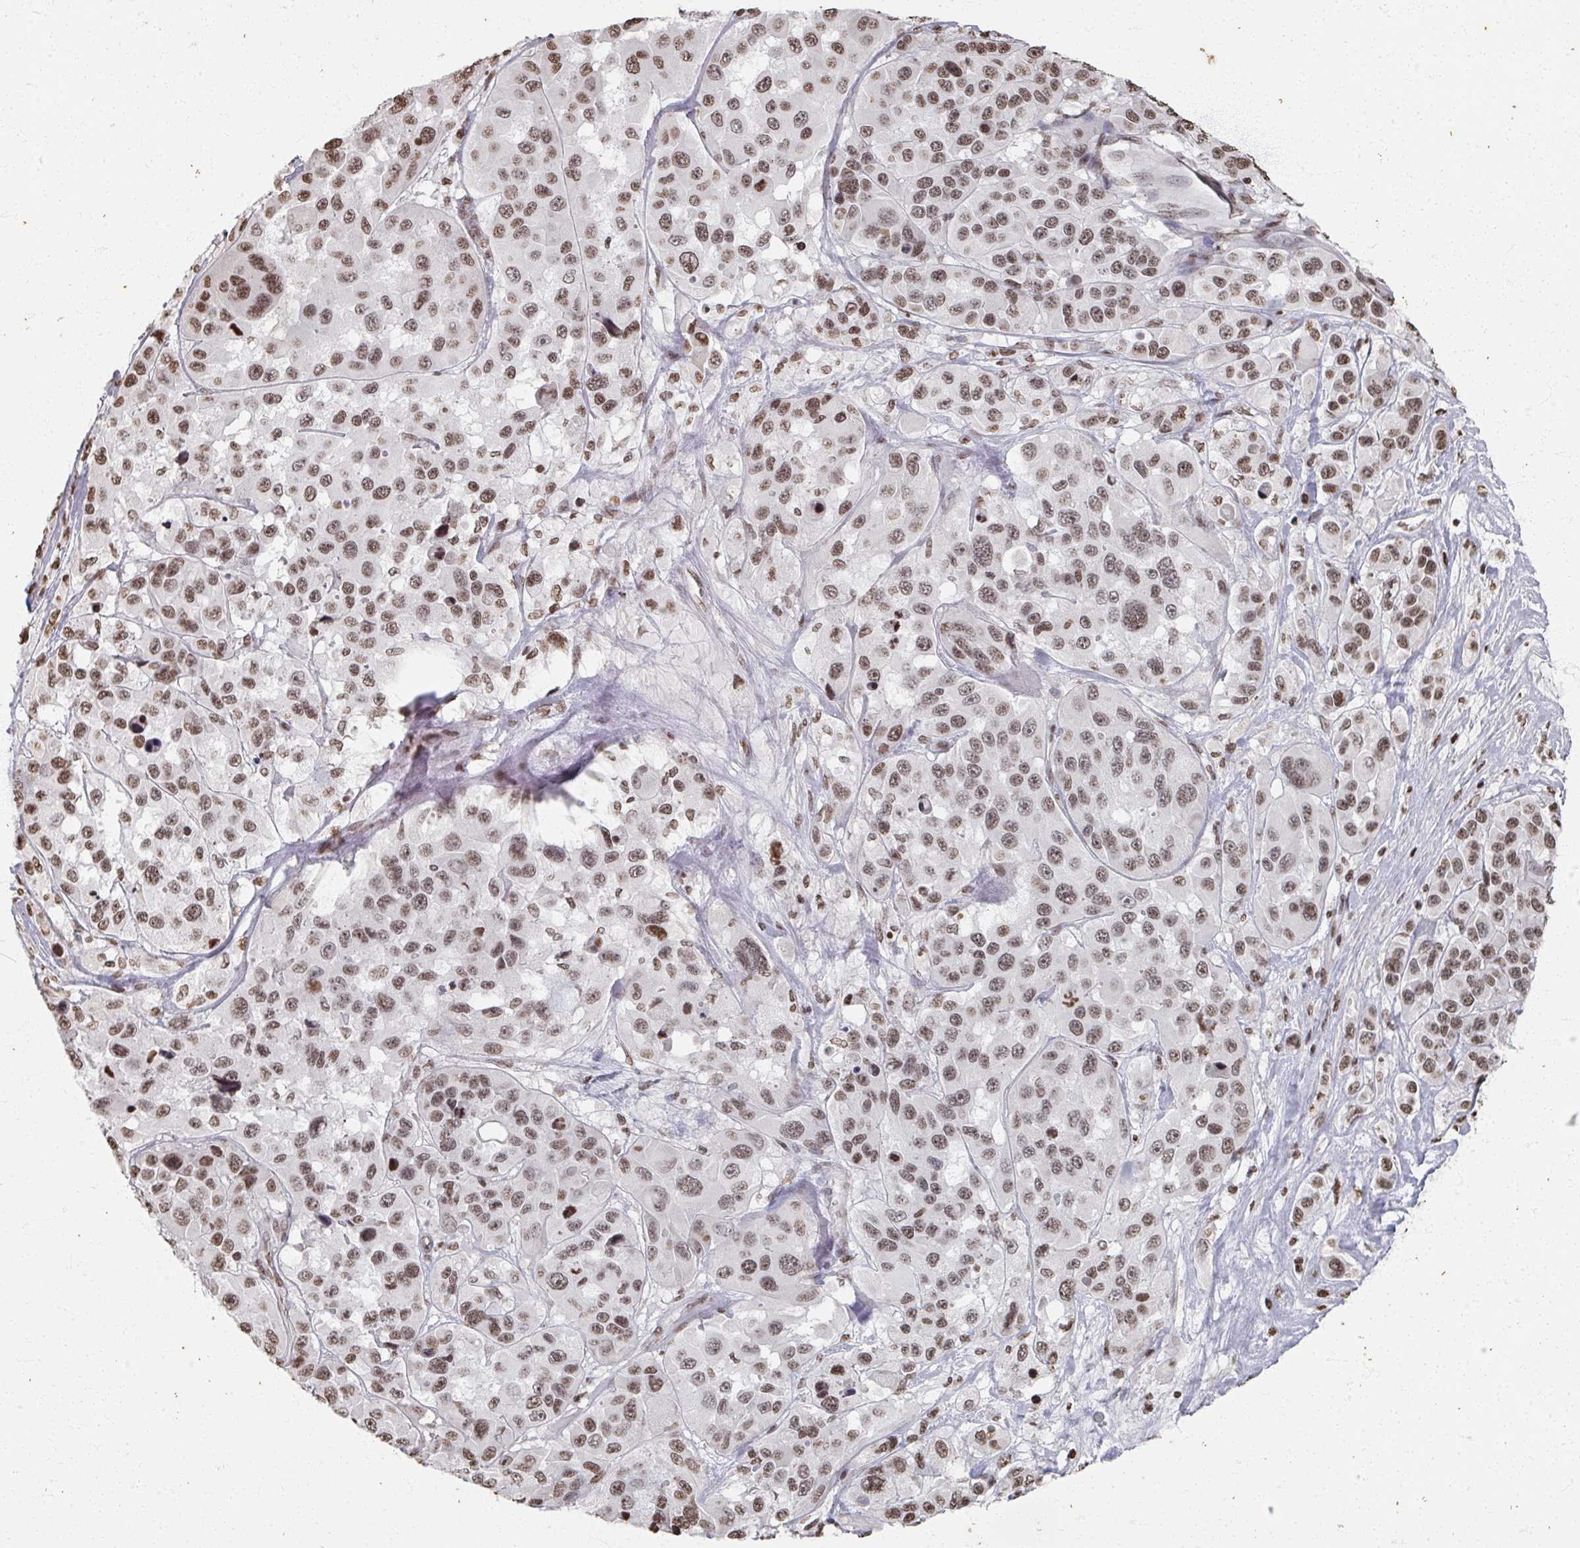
{"staining": {"intensity": "moderate", "quantity": ">75%", "location": "nuclear"}, "tissue": "melanoma", "cell_type": "Tumor cells", "image_type": "cancer", "snomed": [{"axis": "morphology", "description": "Malignant melanoma, Metastatic site"}, {"axis": "topography", "description": "Lymph node"}], "caption": "A high-resolution micrograph shows immunohistochemistry staining of melanoma, which exhibits moderate nuclear staining in approximately >75% of tumor cells. The staining is performed using DAB (3,3'-diaminobenzidine) brown chromogen to label protein expression. The nuclei are counter-stained blue using hematoxylin.", "gene": "DCUN1D5", "patient": {"sex": "female", "age": 65}}